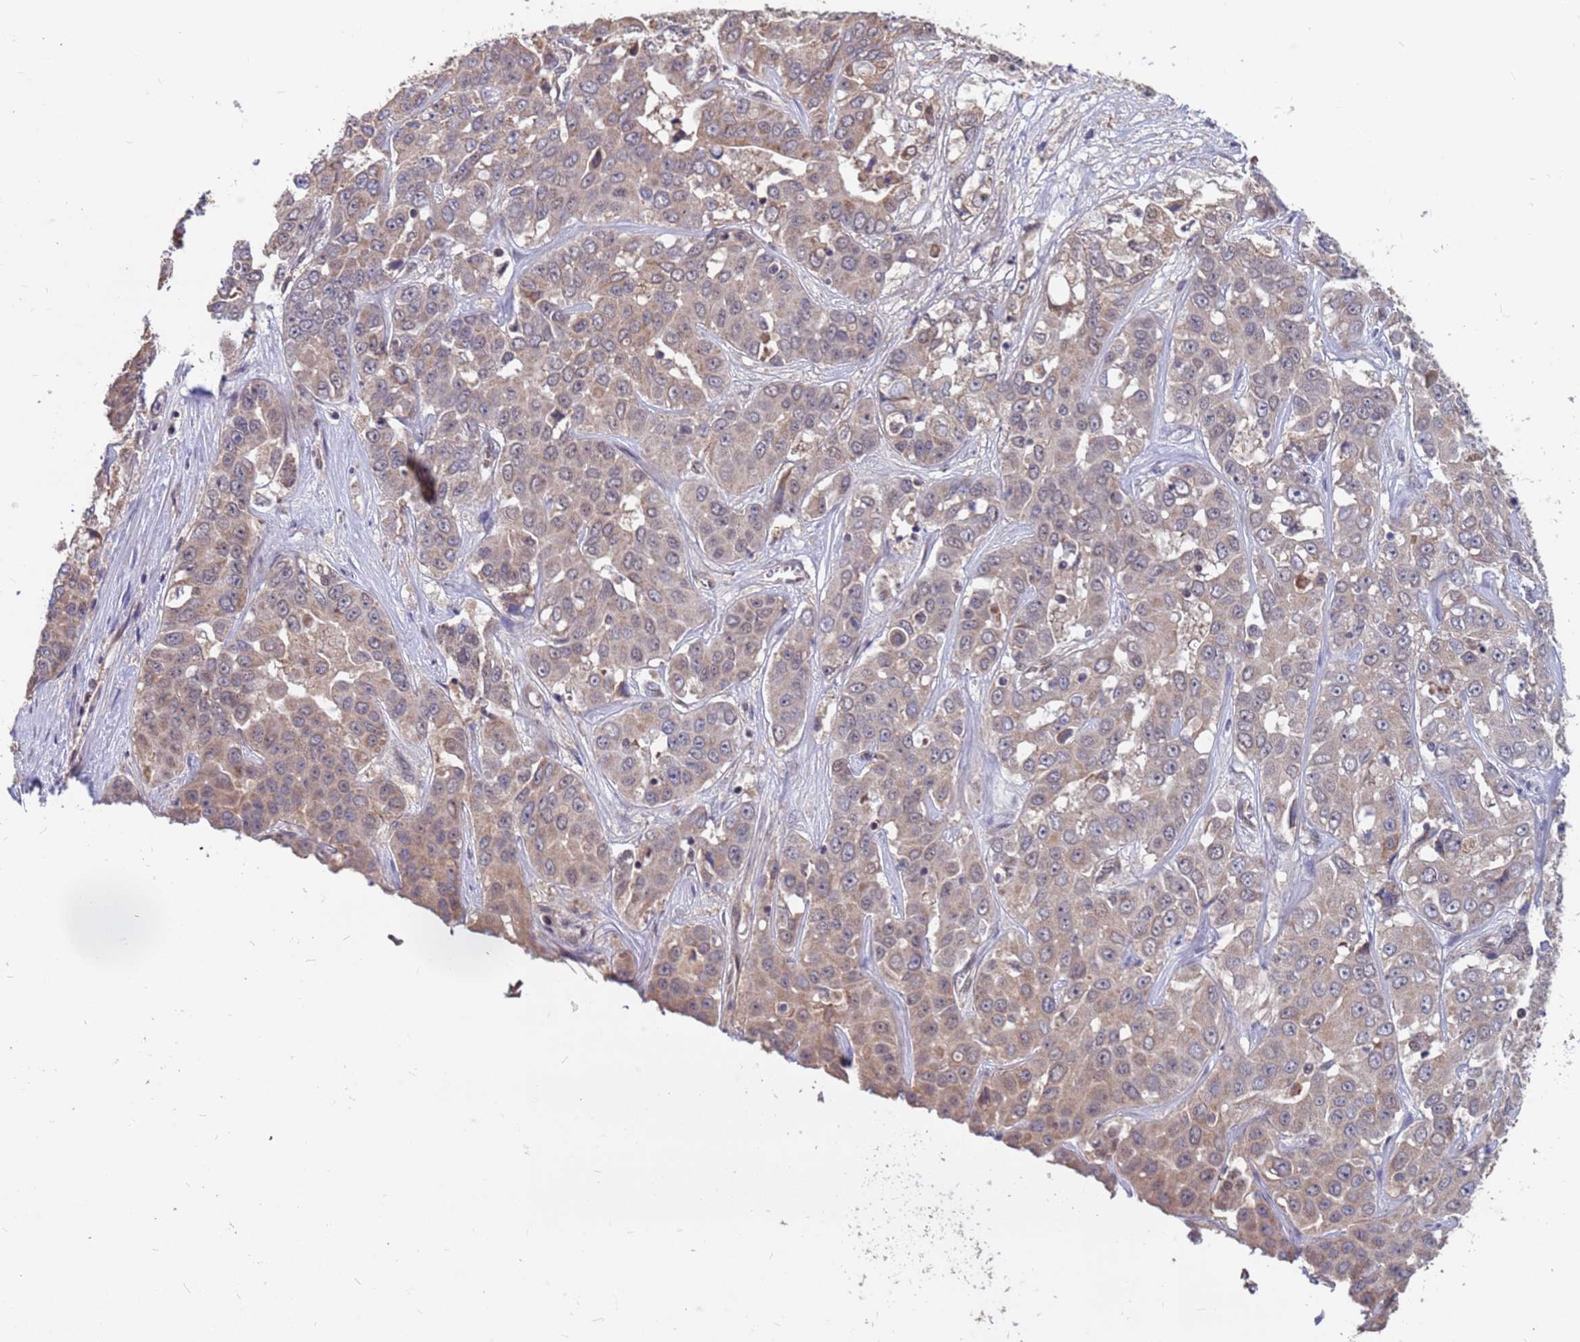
{"staining": {"intensity": "weak", "quantity": "25%-75%", "location": "cytoplasmic/membranous"}, "tissue": "liver cancer", "cell_type": "Tumor cells", "image_type": "cancer", "snomed": [{"axis": "morphology", "description": "Cholangiocarcinoma"}, {"axis": "topography", "description": "Liver"}], "caption": "Cholangiocarcinoma (liver) tissue displays weak cytoplasmic/membranous staining in about 25%-75% of tumor cells", "gene": "DENND2B", "patient": {"sex": "female", "age": 52}}